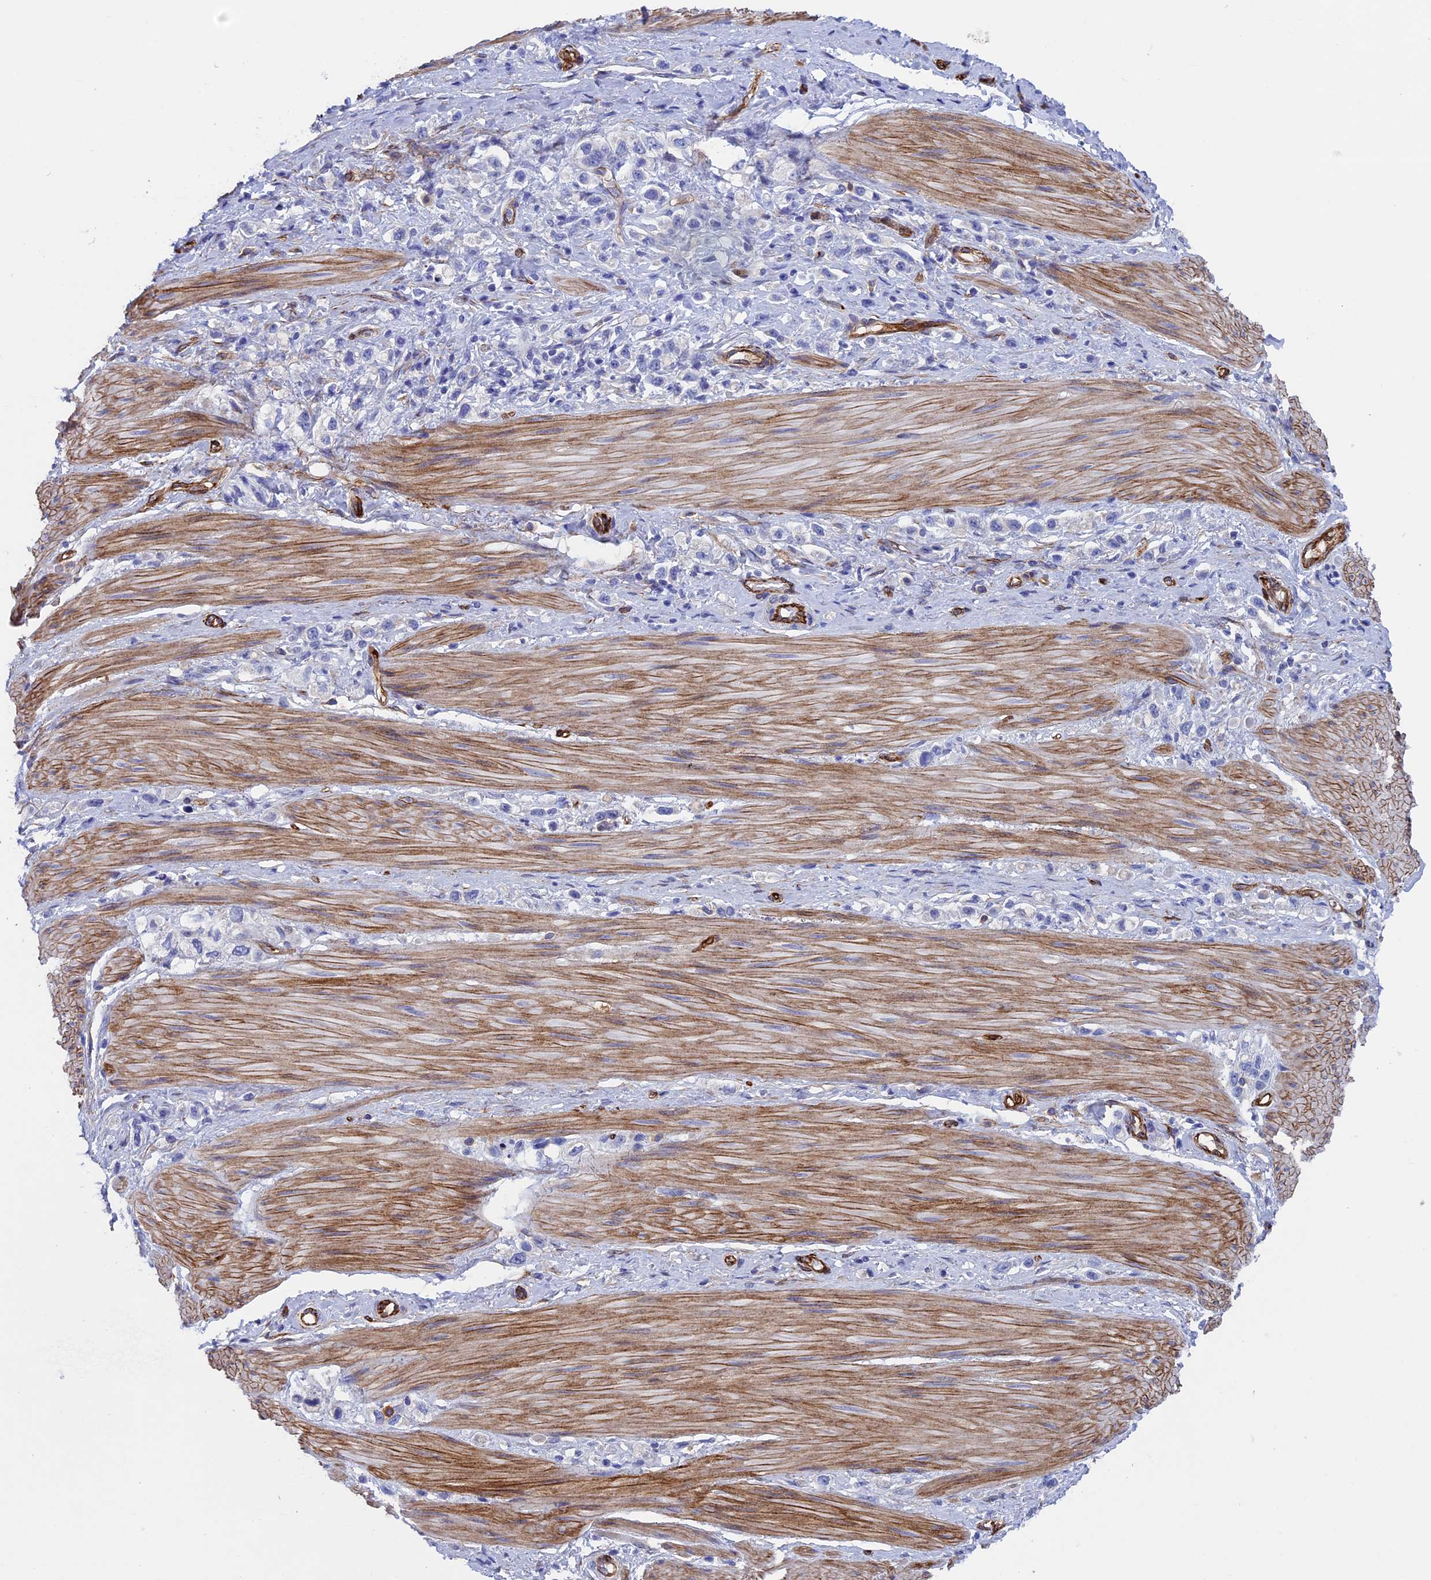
{"staining": {"intensity": "negative", "quantity": "none", "location": "none"}, "tissue": "stomach cancer", "cell_type": "Tumor cells", "image_type": "cancer", "snomed": [{"axis": "morphology", "description": "Adenocarcinoma, NOS"}, {"axis": "topography", "description": "Stomach"}], "caption": "Tumor cells are negative for protein expression in human adenocarcinoma (stomach).", "gene": "INSYN1", "patient": {"sex": "female", "age": 65}}